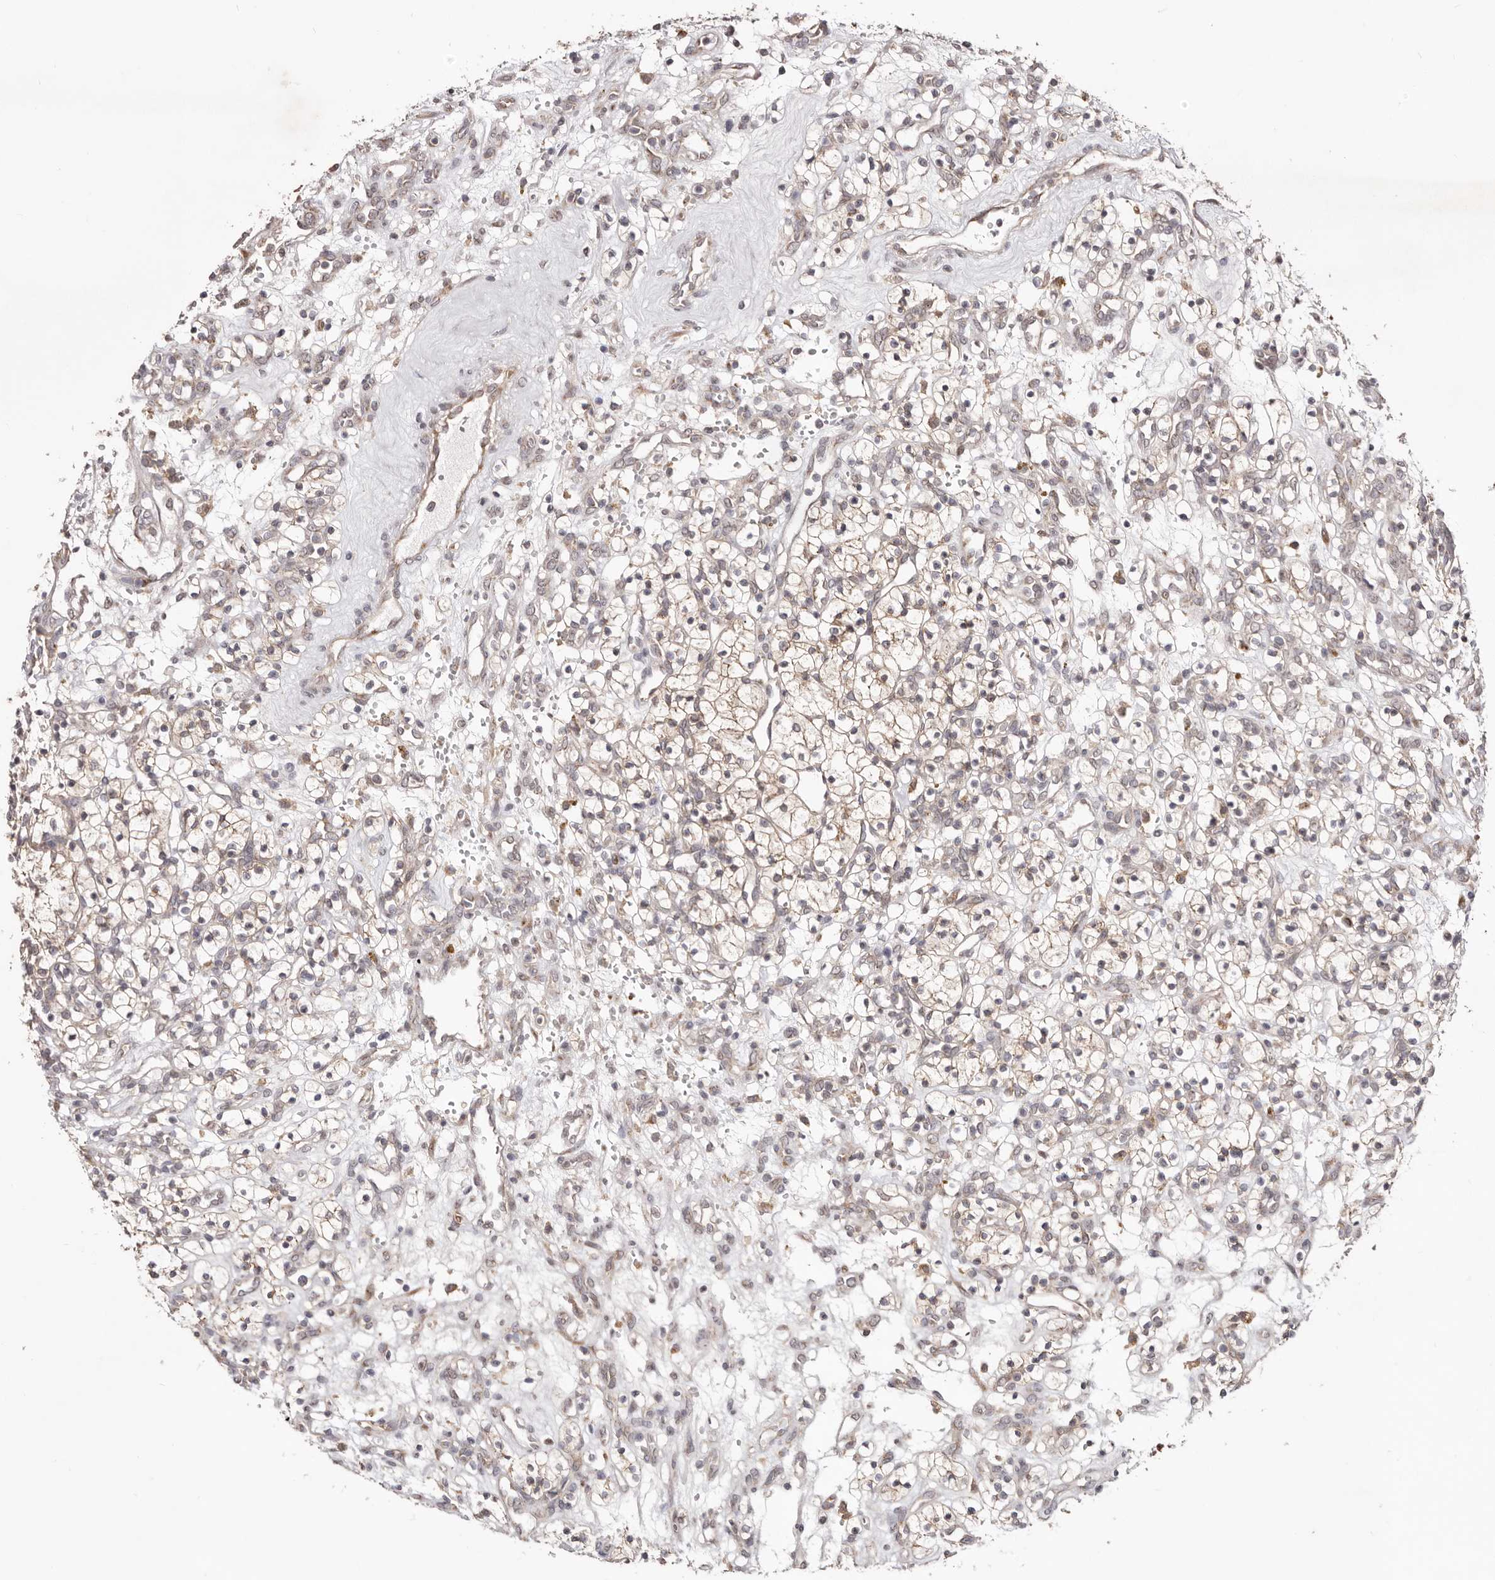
{"staining": {"intensity": "weak", "quantity": ">75%", "location": "cytoplasmic/membranous"}, "tissue": "renal cancer", "cell_type": "Tumor cells", "image_type": "cancer", "snomed": [{"axis": "morphology", "description": "Adenocarcinoma, NOS"}, {"axis": "topography", "description": "Kidney"}], "caption": "Brown immunohistochemical staining in renal cancer (adenocarcinoma) displays weak cytoplasmic/membranous staining in approximately >75% of tumor cells. (DAB (3,3'-diaminobenzidine) IHC, brown staining for protein, blue staining for nuclei).", "gene": "EGR3", "patient": {"sex": "female", "age": 57}}